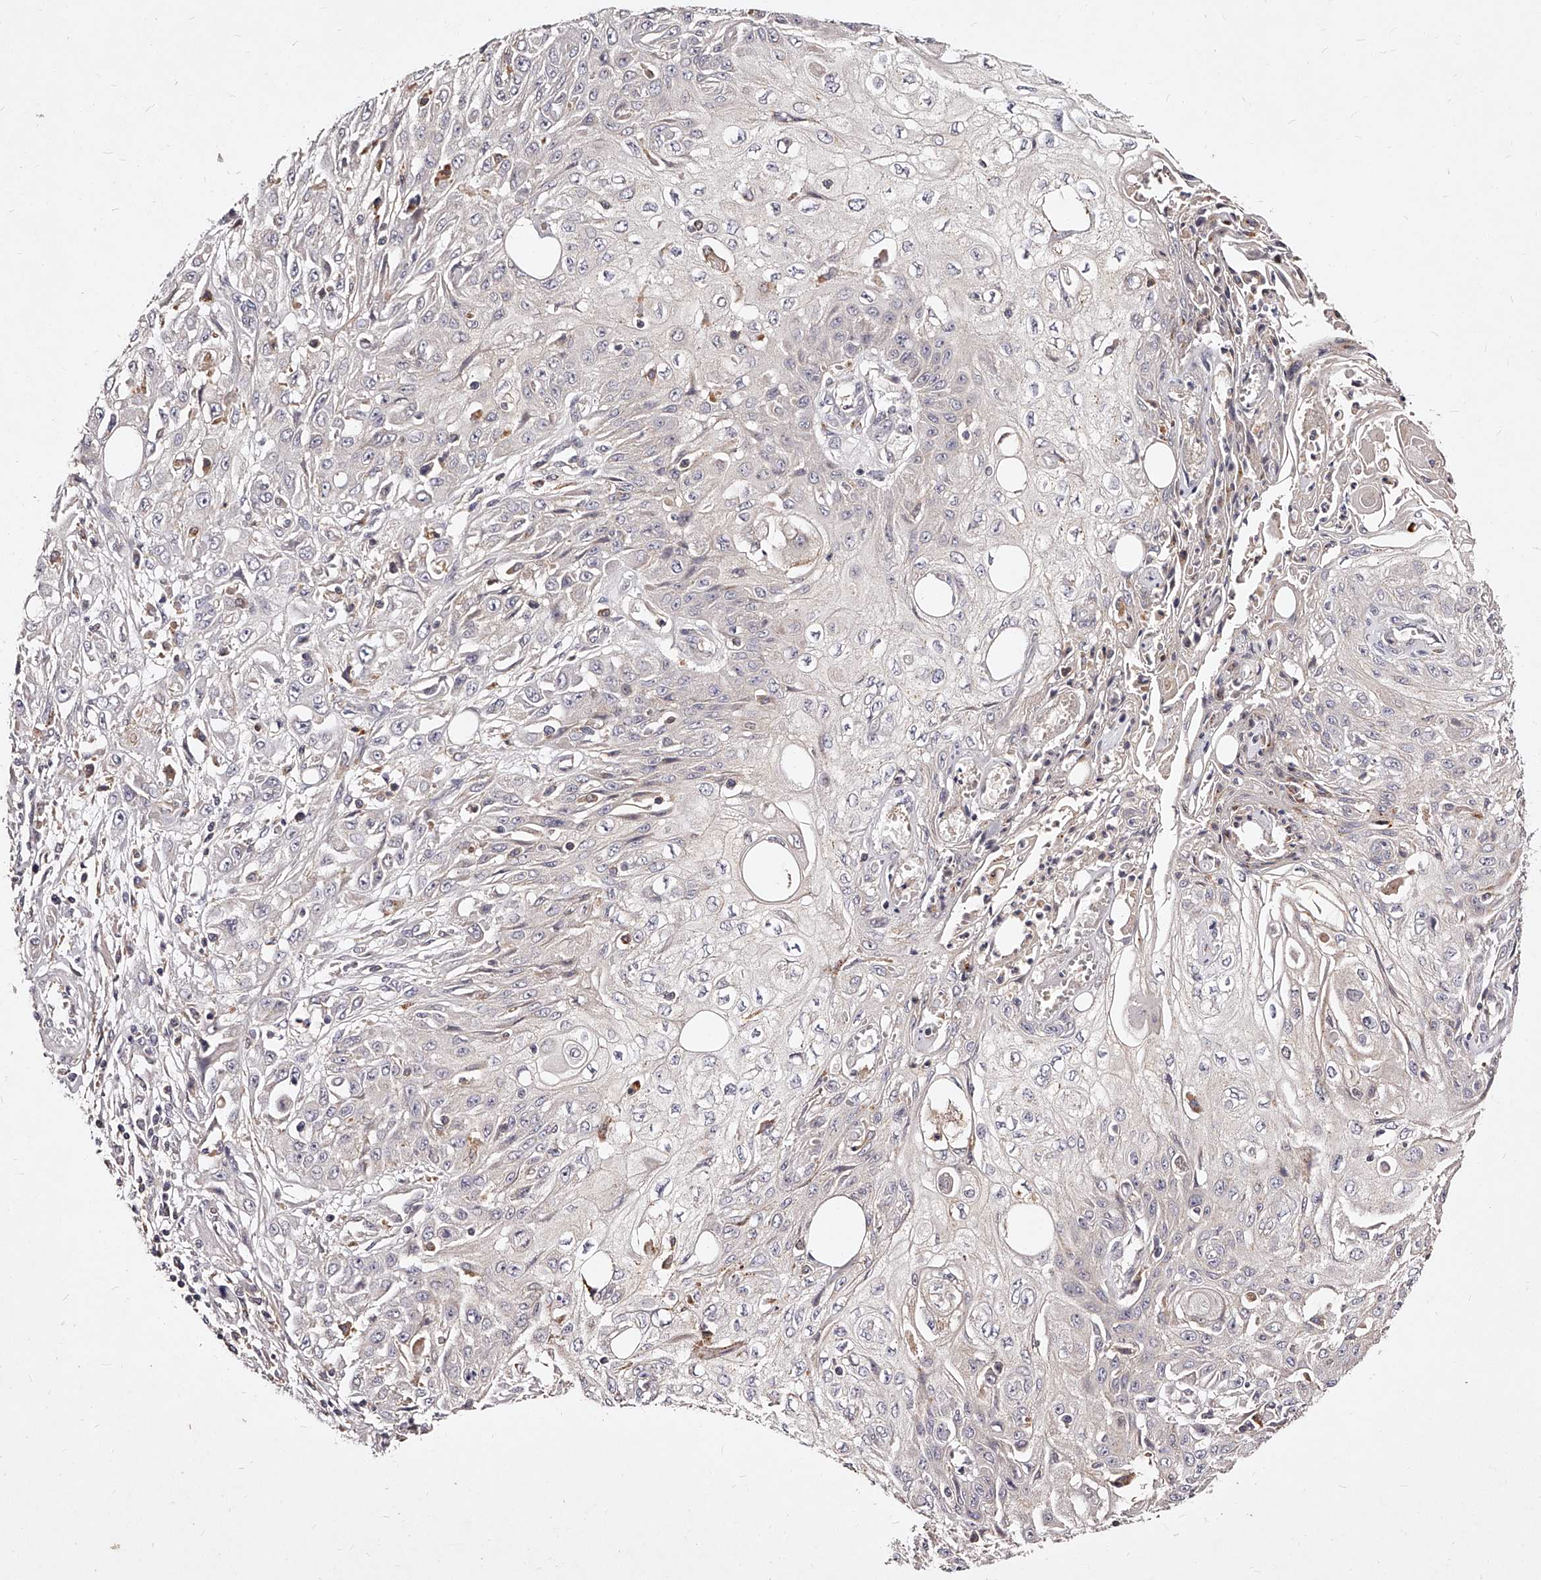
{"staining": {"intensity": "negative", "quantity": "none", "location": "none"}, "tissue": "skin cancer", "cell_type": "Tumor cells", "image_type": "cancer", "snomed": [{"axis": "morphology", "description": "Squamous cell carcinoma, NOS"}, {"axis": "morphology", "description": "Squamous cell carcinoma, metastatic, NOS"}, {"axis": "topography", "description": "Skin"}, {"axis": "topography", "description": "Lymph node"}], "caption": "Immunohistochemical staining of human metastatic squamous cell carcinoma (skin) reveals no significant staining in tumor cells.", "gene": "PHACTR1", "patient": {"sex": "male", "age": 75}}